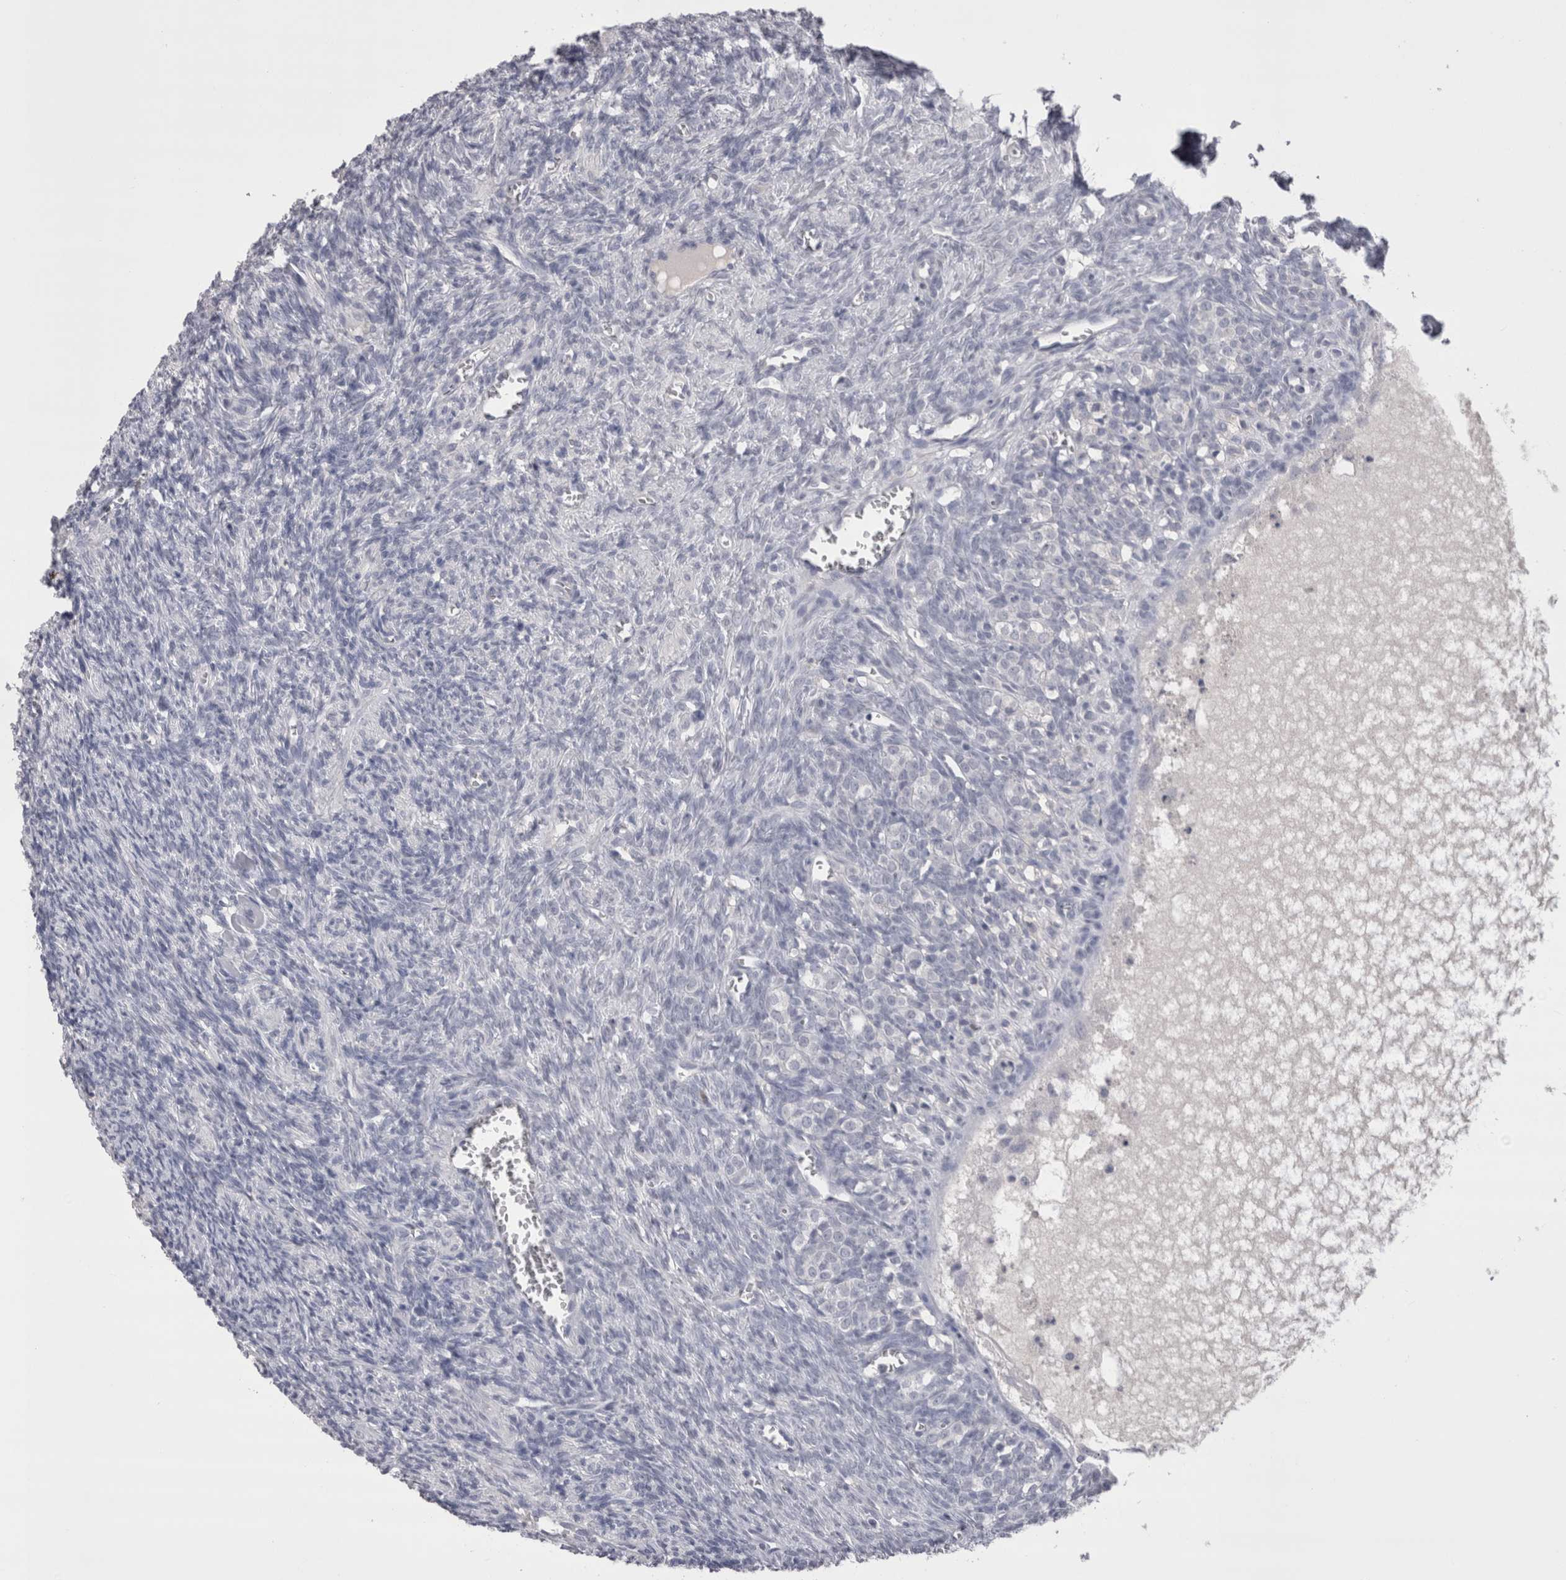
{"staining": {"intensity": "negative", "quantity": "none", "location": "none"}, "tissue": "ovary", "cell_type": "Ovarian stroma cells", "image_type": "normal", "snomed": [{"axis": "morphology", "description": "Normal tissue, NOS"}, {"axis": "topography", "description": "Ovary"}], "caption": "DAB immunohistochemical staining of benign ovary shows no significant expression in ovarian stroma cells.", "gene": "CDHR5", "patient": {"sex": "female", "age": 27}}